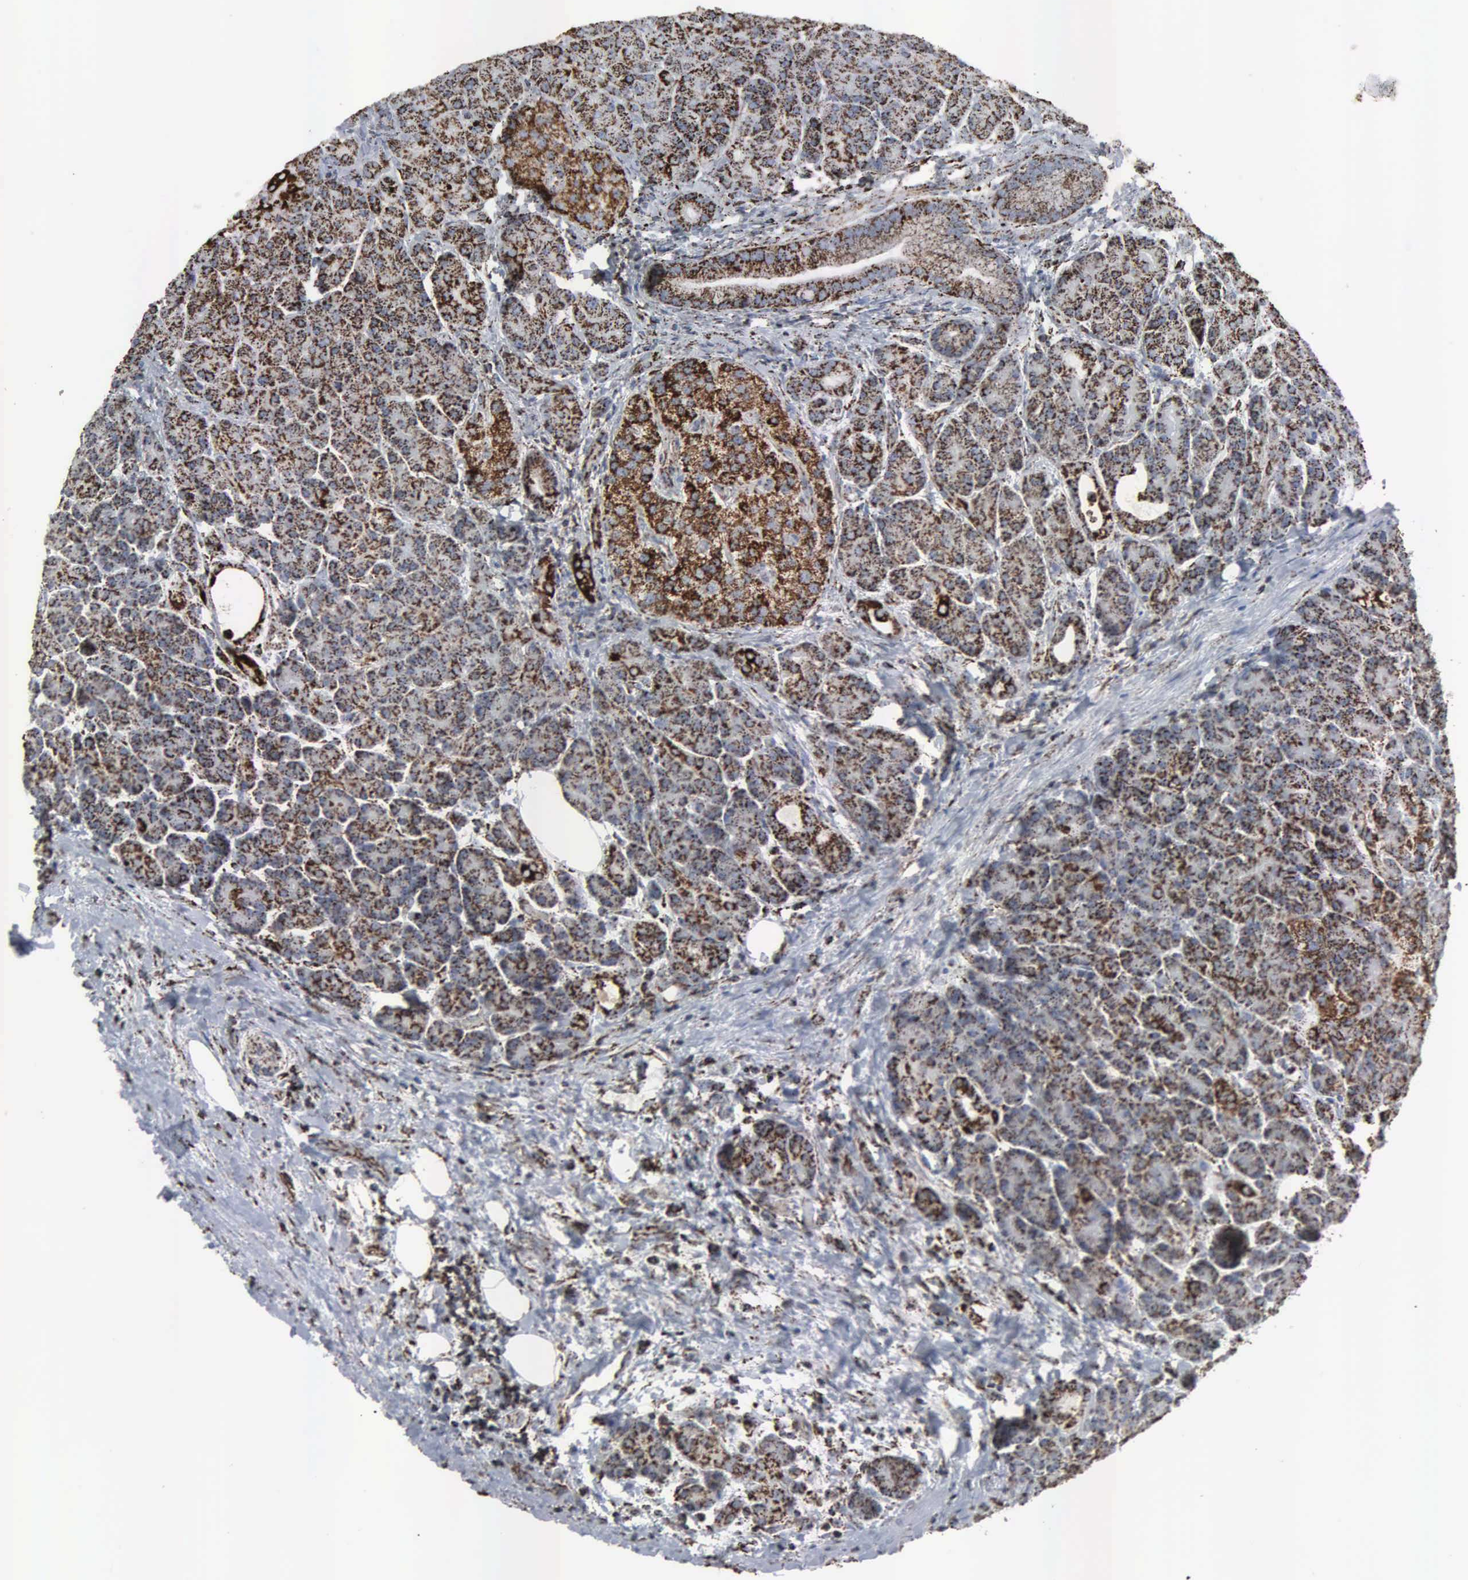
{"staining": {"intensity": "strong", "quantity": ">75%", "location": "cytoplasmic/membranous"}, "tissue": "pancreas", "cell_type": "Exocrine glandular cells", "image_type": "normal", "snomed": [{"axis": "morphology", "description": "Normal tissue, NOS"}, {"axis": "topography", "description": "Pancreas"}], "caption": "Brown immunohistochemical staining in normal human pancreas exhibits strong cytoplasmic/membranous expression in about >75% of exocrine glandular cells.", "gene": "HSPA9", "patient": {"sex": "female", "age": 77}}